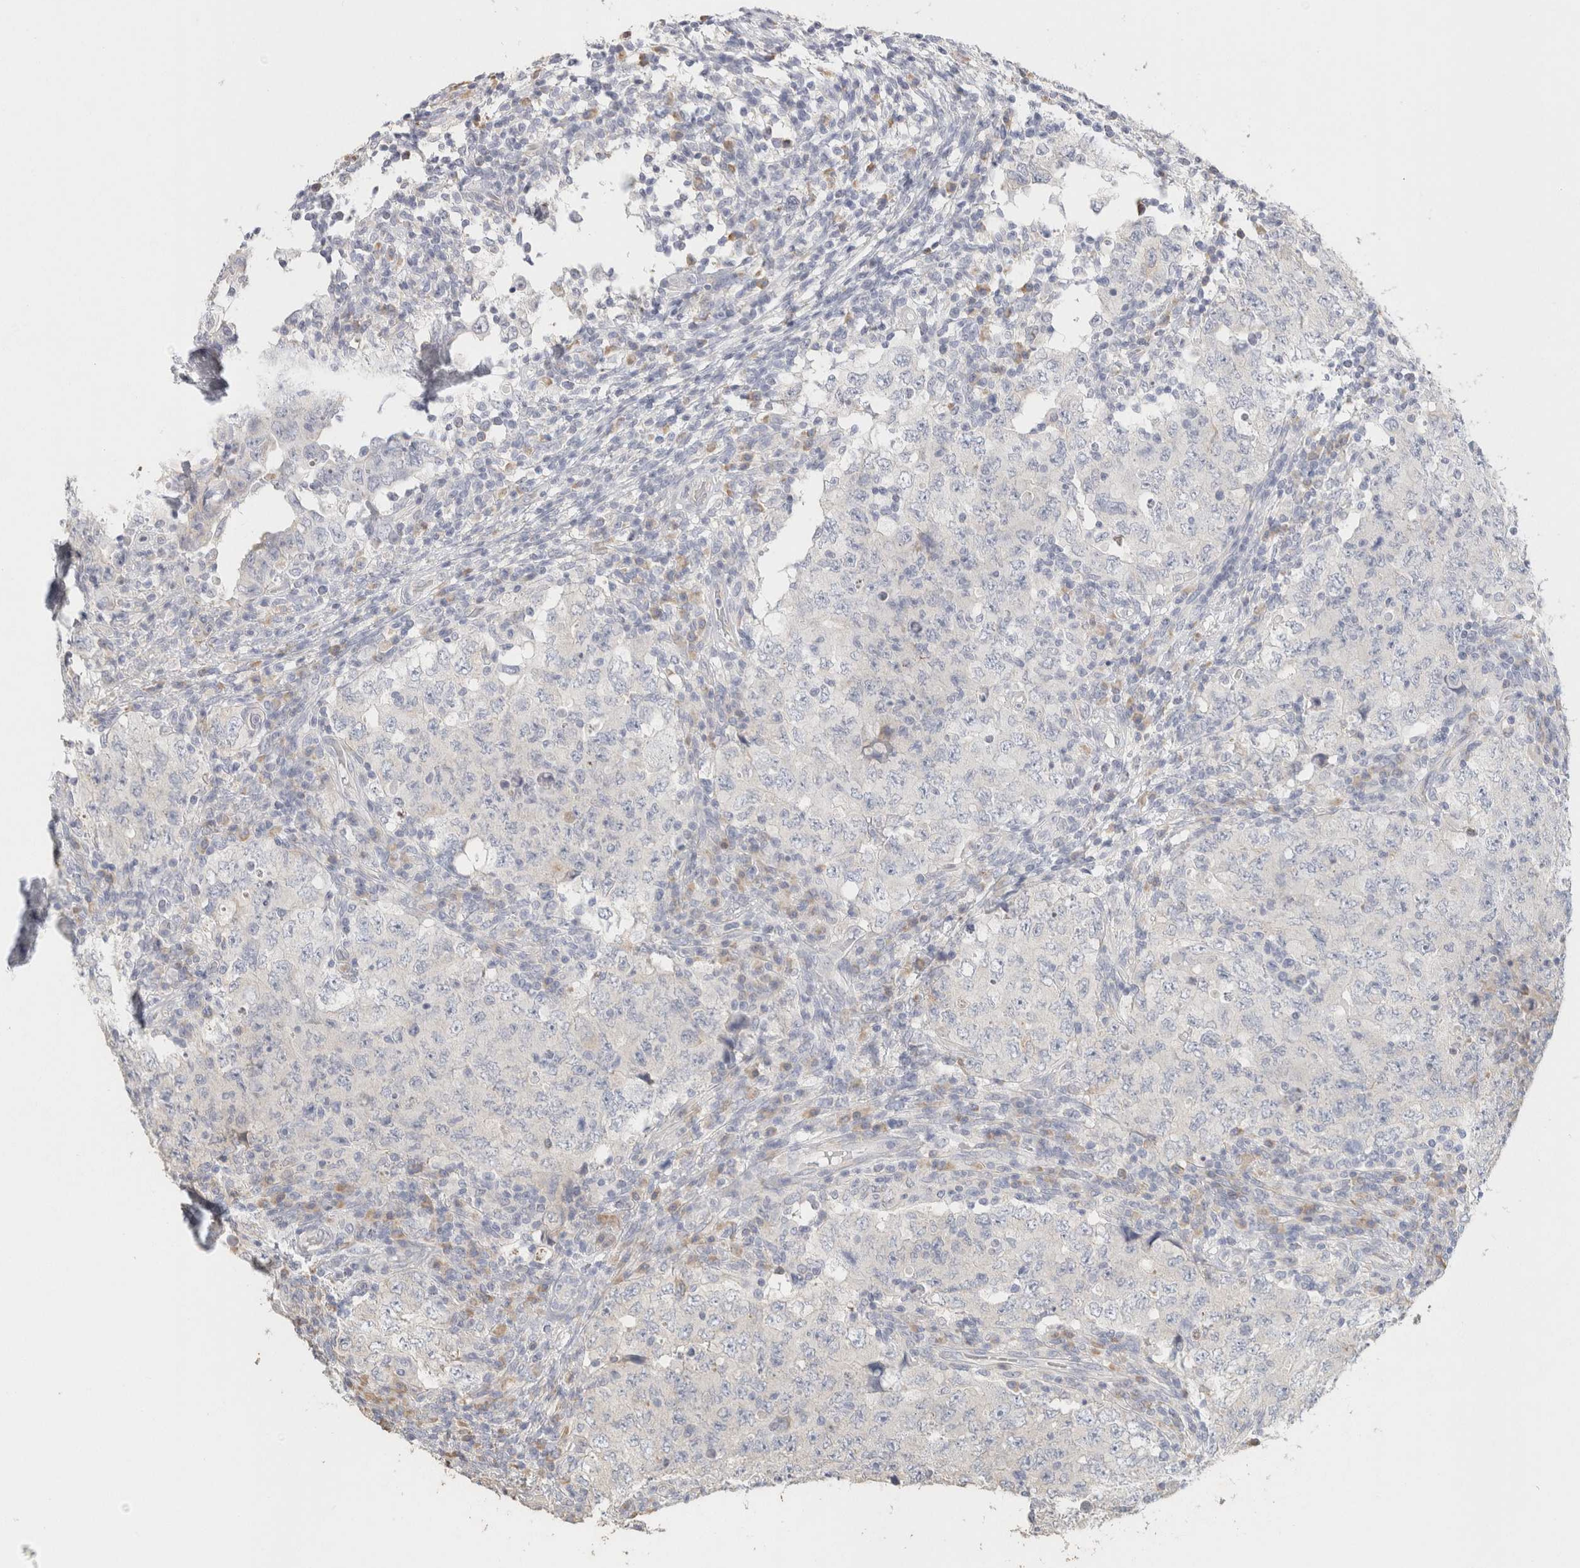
{"staining": {"intensity": "negative", "quantity": "none", "location": "none"}, "tissue": "testis cancer", "cell_type": "Tumor cells", "image_type": "cancer", "snomed": [{"axis": "morphology", "description": "Carcinoma, Embryonal, NOS"}, {"axis": "topography", "description": "Testis"}], "caption": "High power microscopy photomicrograph of an IHC image of testis embryonal carcinoma, revealing no significant staining in tumor cells.", "gene": "NEFM", "patient": {"sex": "male", "age": 26}}